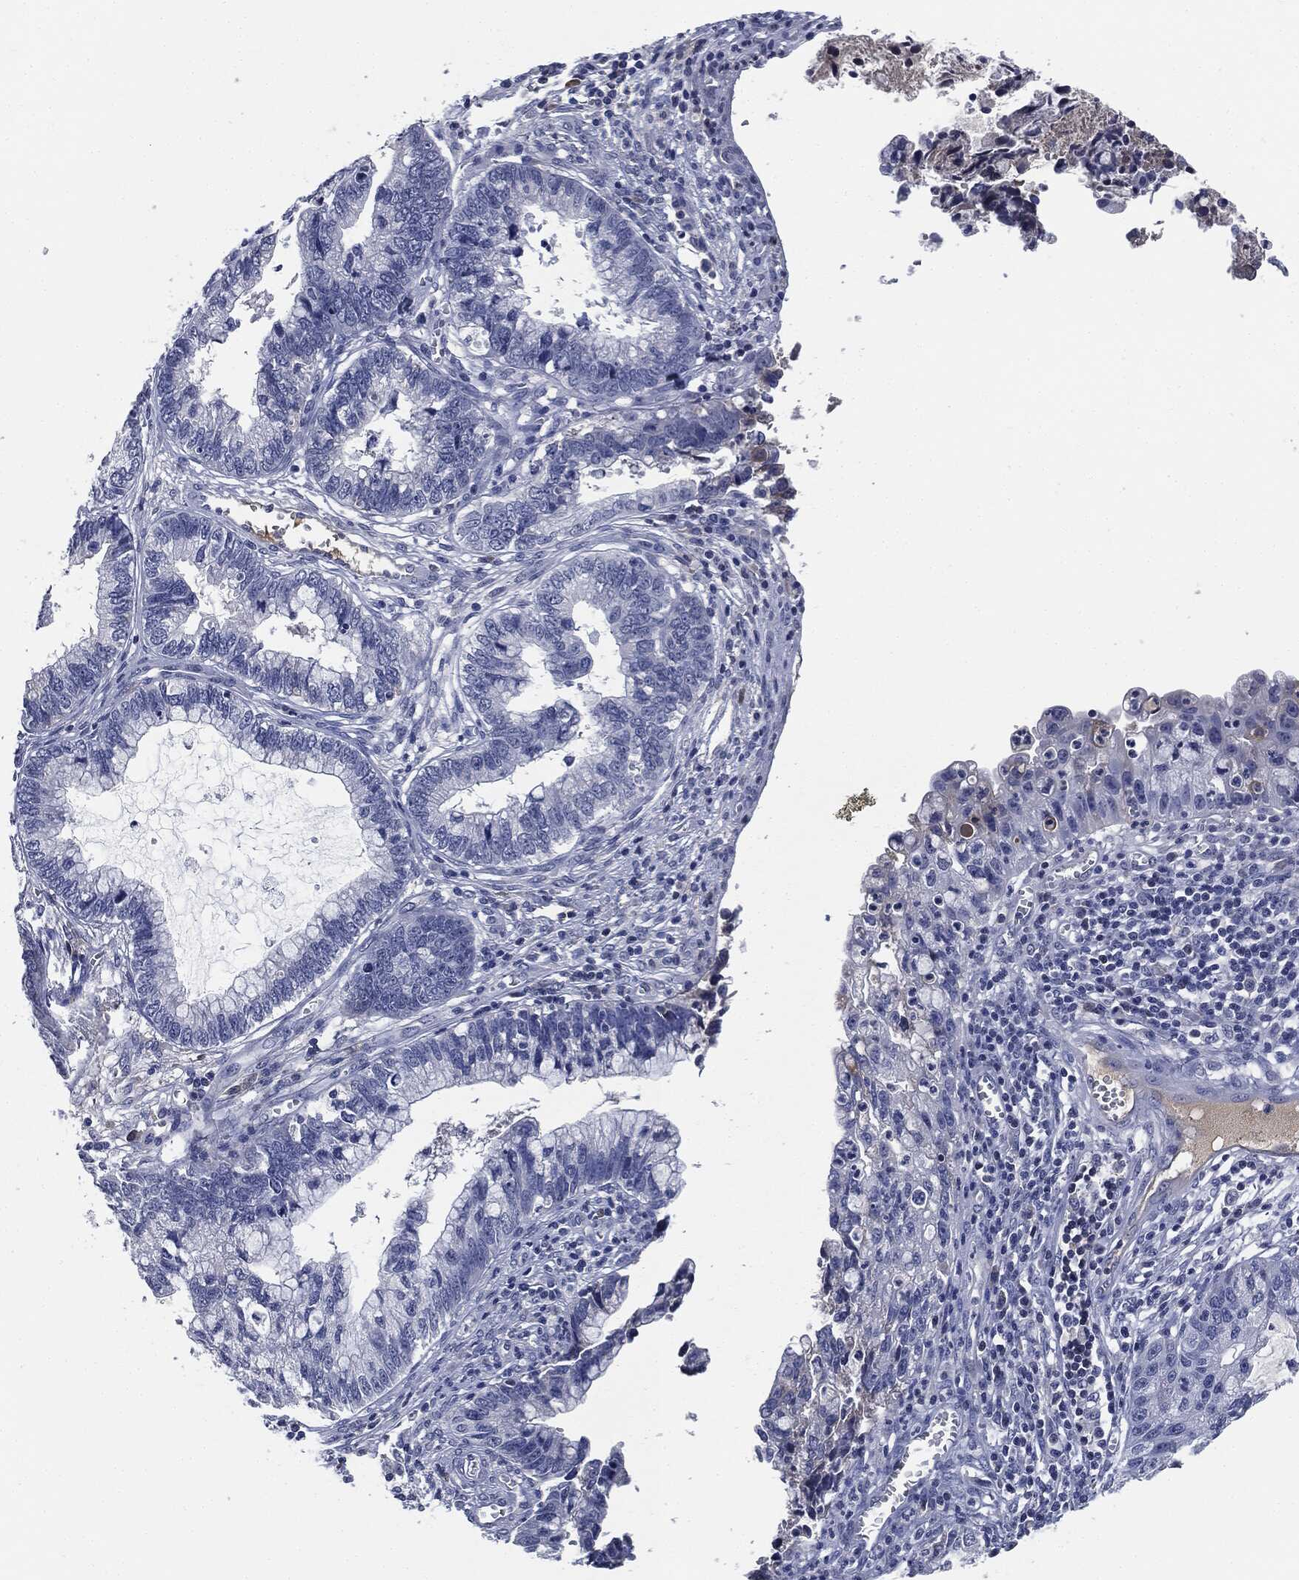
{"staining": {"intensity": "negative", "quantity": "none", "location": "none"}, "tissue": "cervical cancer", "cell_type": "Tumor cells", "image_type": "cancer", "snomed": [{"axis": "morphology", "description": "Adenocarcinoma, NOS"}, {"axis": "topography", "description": "Cervix"}], "caption": "Immunohistochemical staining of adenocarcinoma (cervical) shows no significant staining in tumor cells.", "gene": "SIGLEC7", "patient": {"sex": "female", "age": 44}}